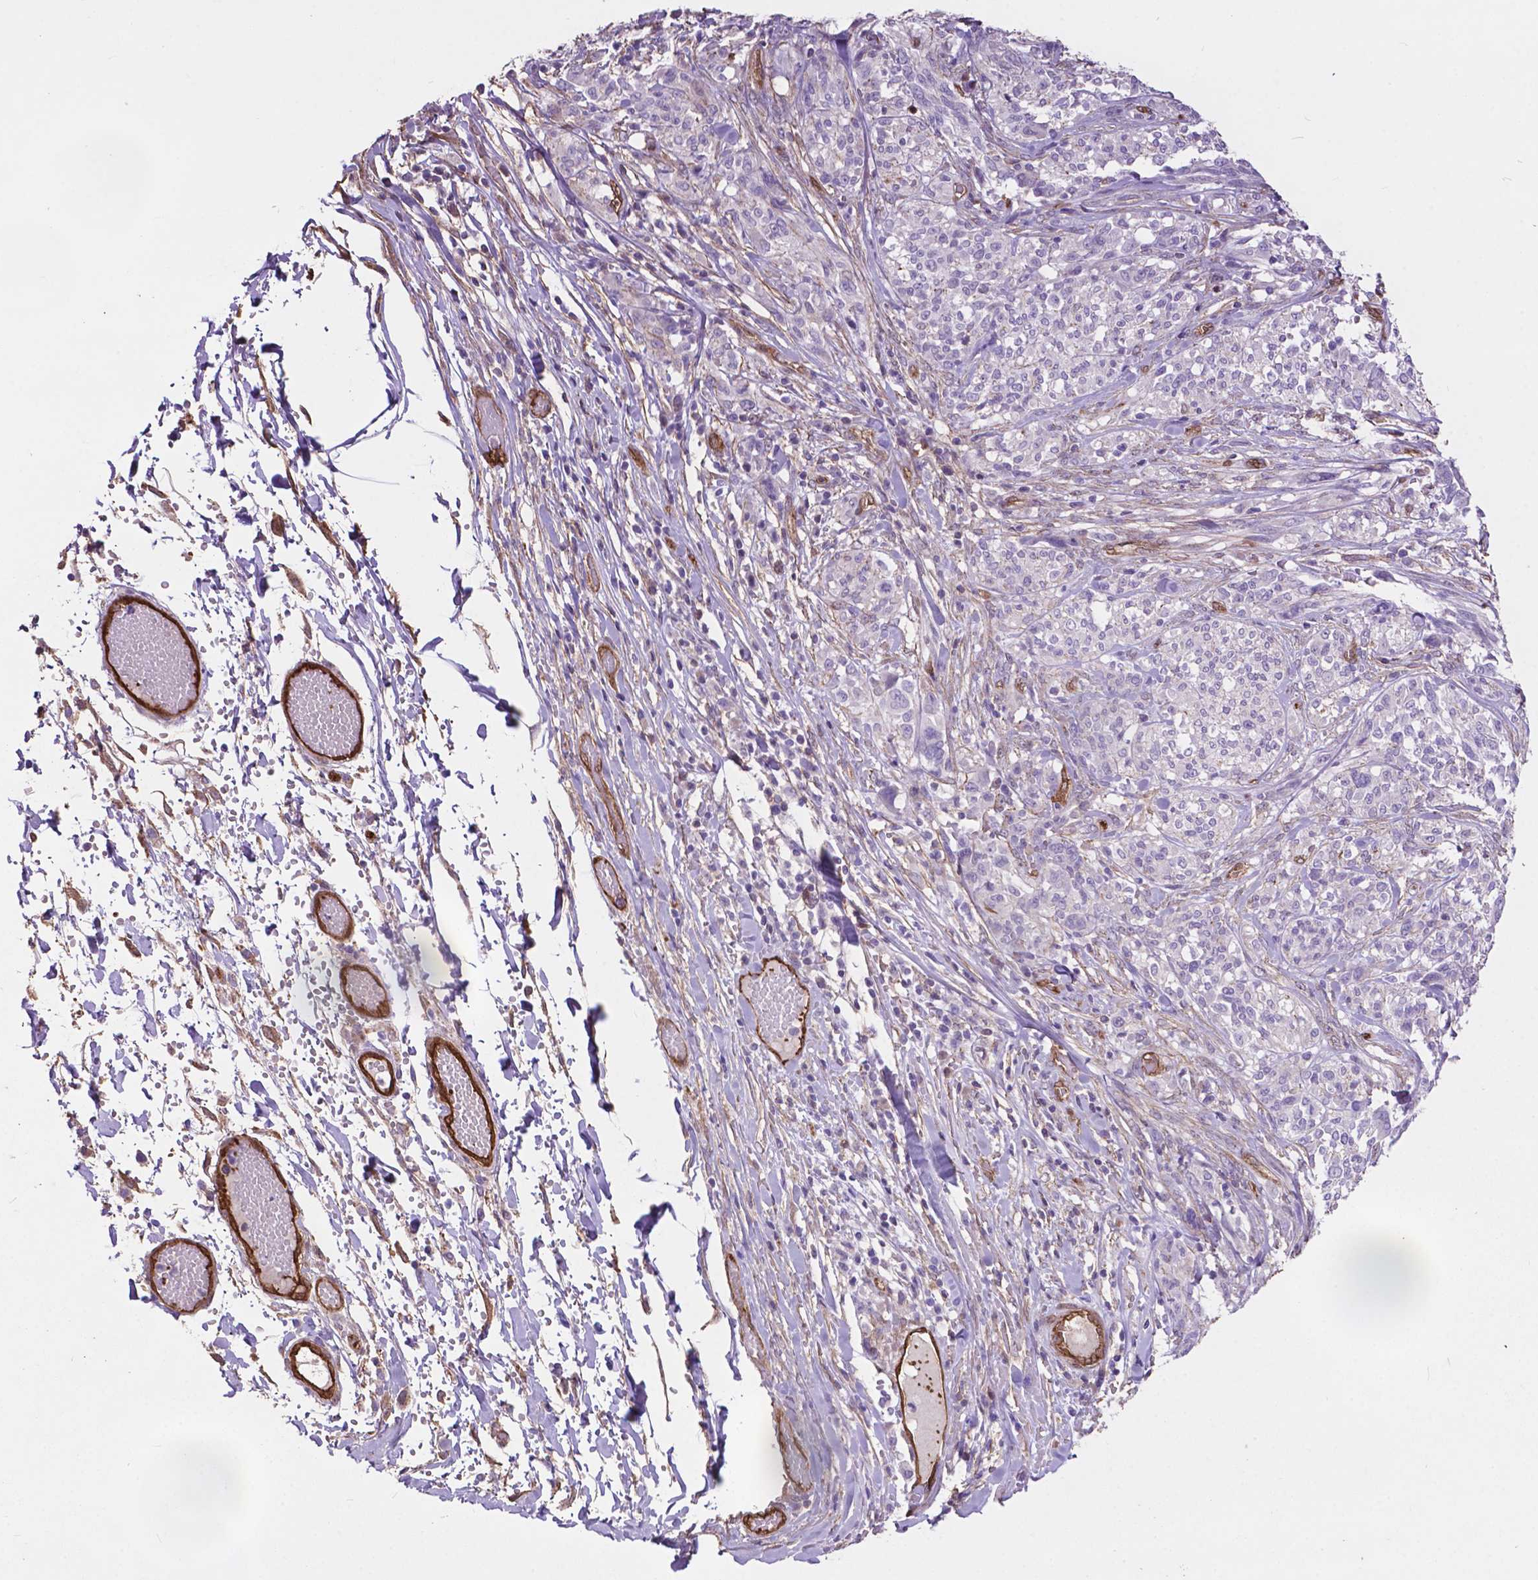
{"staining": {"intensity": "negative", "quantity": "none", "location": "none"}, "tissue": "melanoma", "cell_type": "Tumor cells", "image_type": "cancer", "snomed": [{"axis": "morphology", "description": "Malignant melanoma, NOS"}, {"axis": "topography", "description": "Skin"}], "caption": "Tumor cells are negative for protein expression in human malignant melanoma.", "gene": "PDLIM1", "patient": {"sex": "female", "age": 91}}